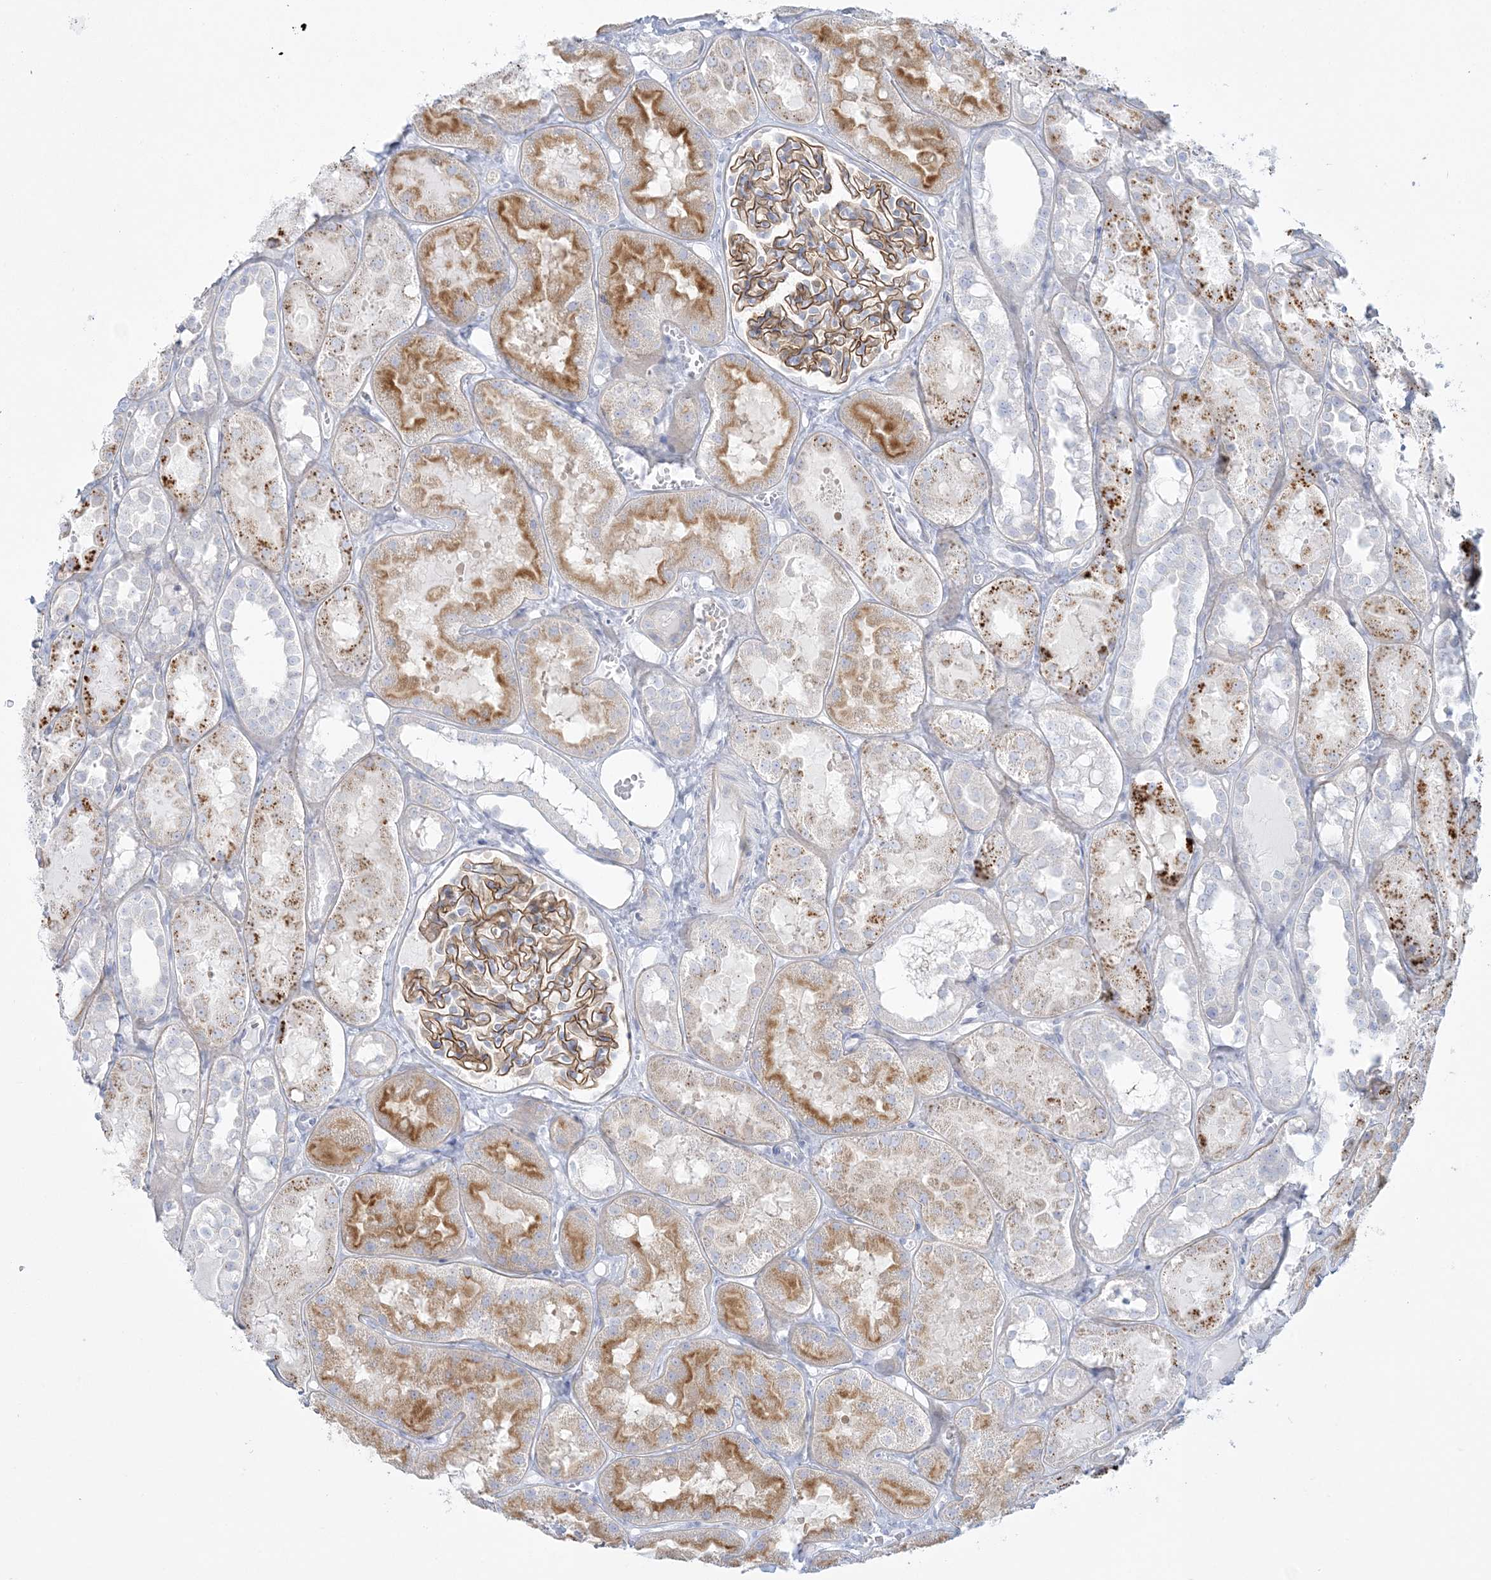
{"staining": {"intensity": "strong", "quantity": "25%-75%", "location": "cytoplasmic/membranous"}, "tissue": "kidney", "cell_type": "Cells in glomeruli", "image_type": "normal", "snomed": [{"axis": "morphology", "description": "Normal tissue, NOS"}, {"axis": "topography", "description": "Kidney"}], "caption": "This micrograph demonstrates immunohistochemistry staining of normal human kidney, with high strong cytoplasmic/membranous positivity in approximately 25%-75% of cells in glomeruli.", "gene": "ADGB", "patient": {"sex": "male", "age": 16}}